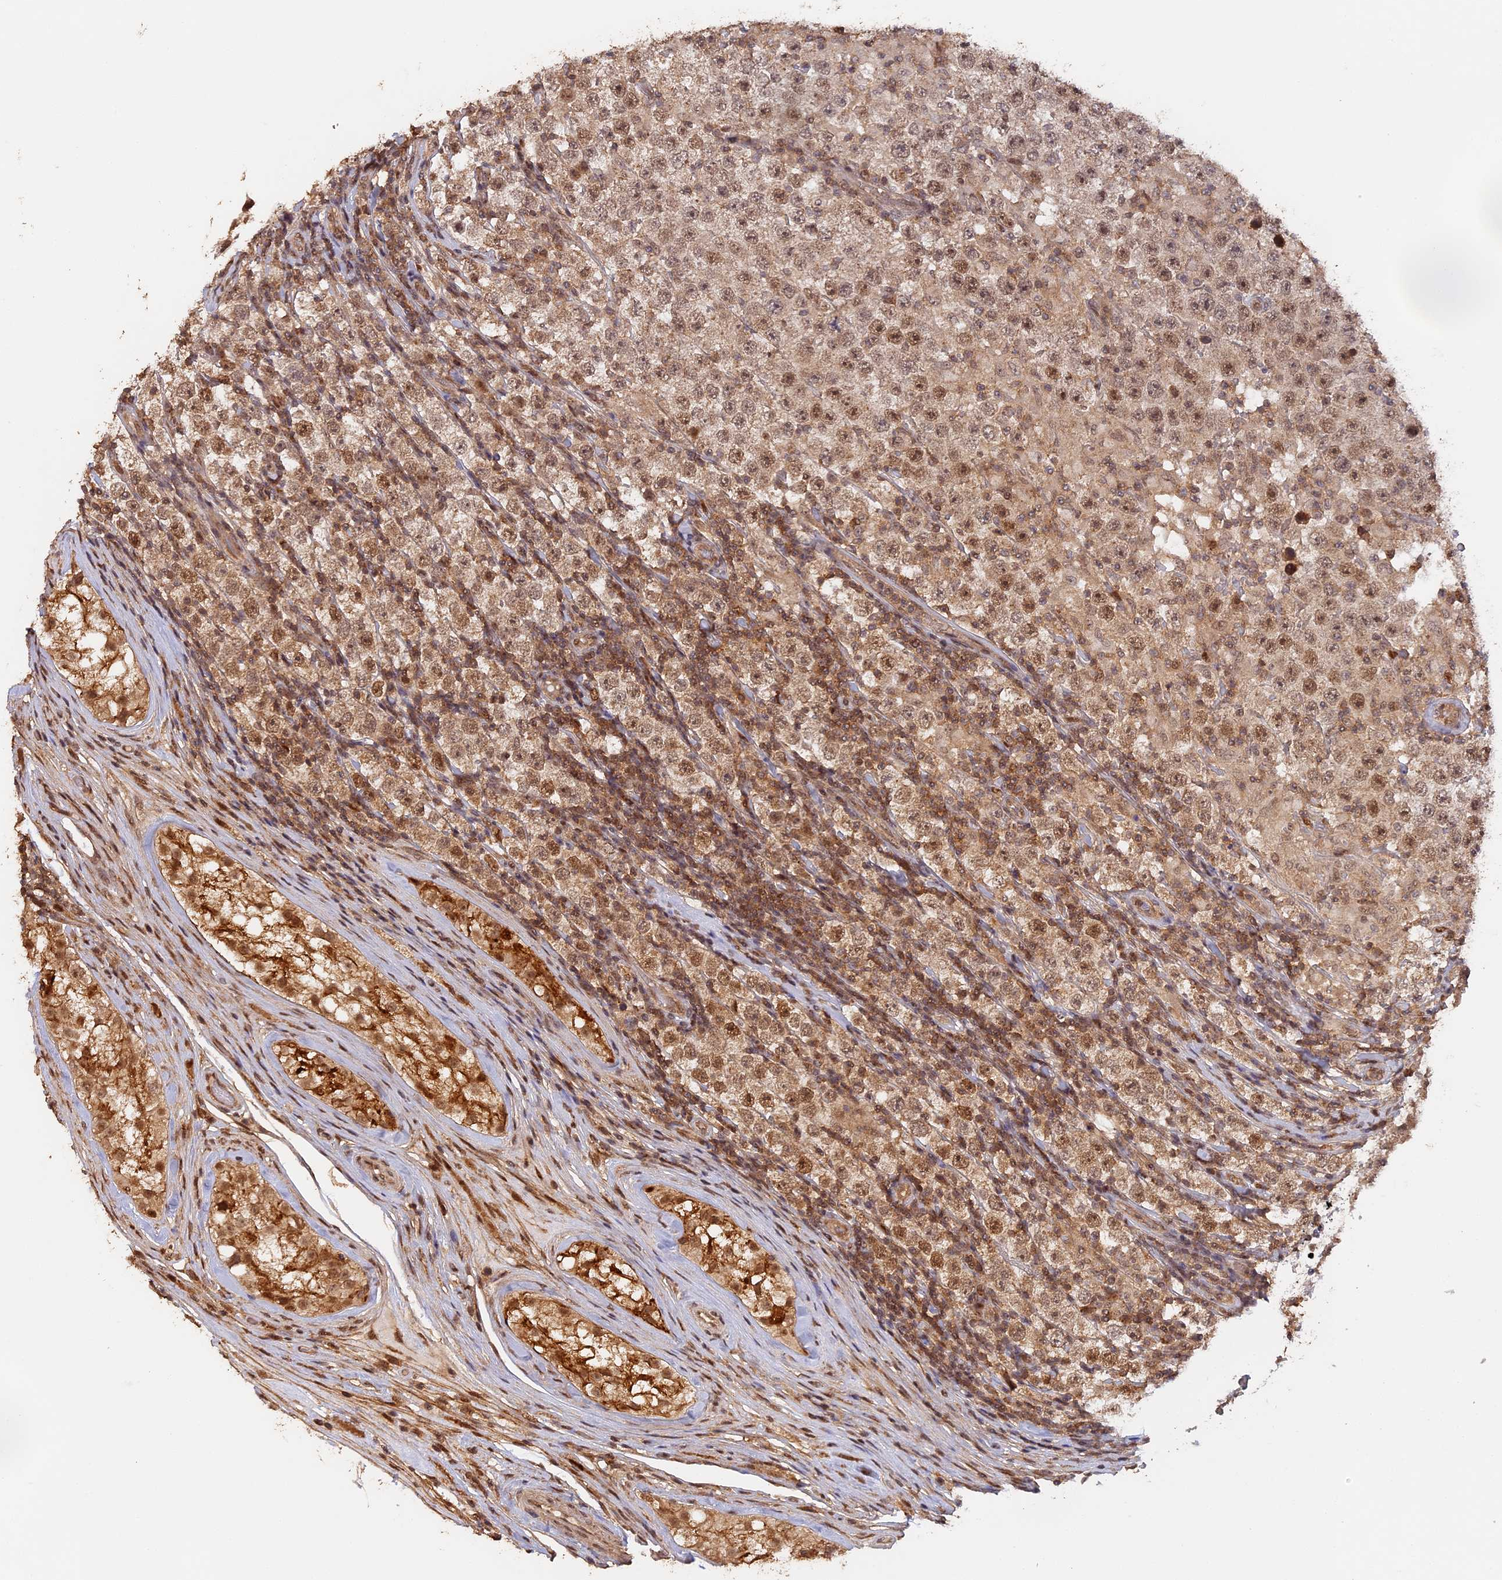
{"staining": {"intensity": "moderate", "quantity": ">75%", "location": "nuclear"}, "tissue": "testis cancer", "cell_type": "Tumor cells", "image_type": "cancer", "snomed": [{"axis": "morphology", "description": "Normal tissue, NOS"}, {"axis": "morphology", "description": "Urothelial carcinoma, High grade"}, {"axis": "morphology", "description": "Seminoma, NOS"}, {"axis": "morphology", "description": "Carcinoma, Embryonal, NOS"}, {"axis": "topography", "description": "Urinary bladder"}, {"axis": "topography", "description": "Testis"}], "caption": "A high-resolution photomicrograph shows immunohistochemistry (IHC) staining of embryonal carcinoma (testis), which demonstrates moderate nuclear positivity in approximately >75% of tumor cells.", "gene": "MYBL2", "patient": {"sex": "male", "age": 41}}